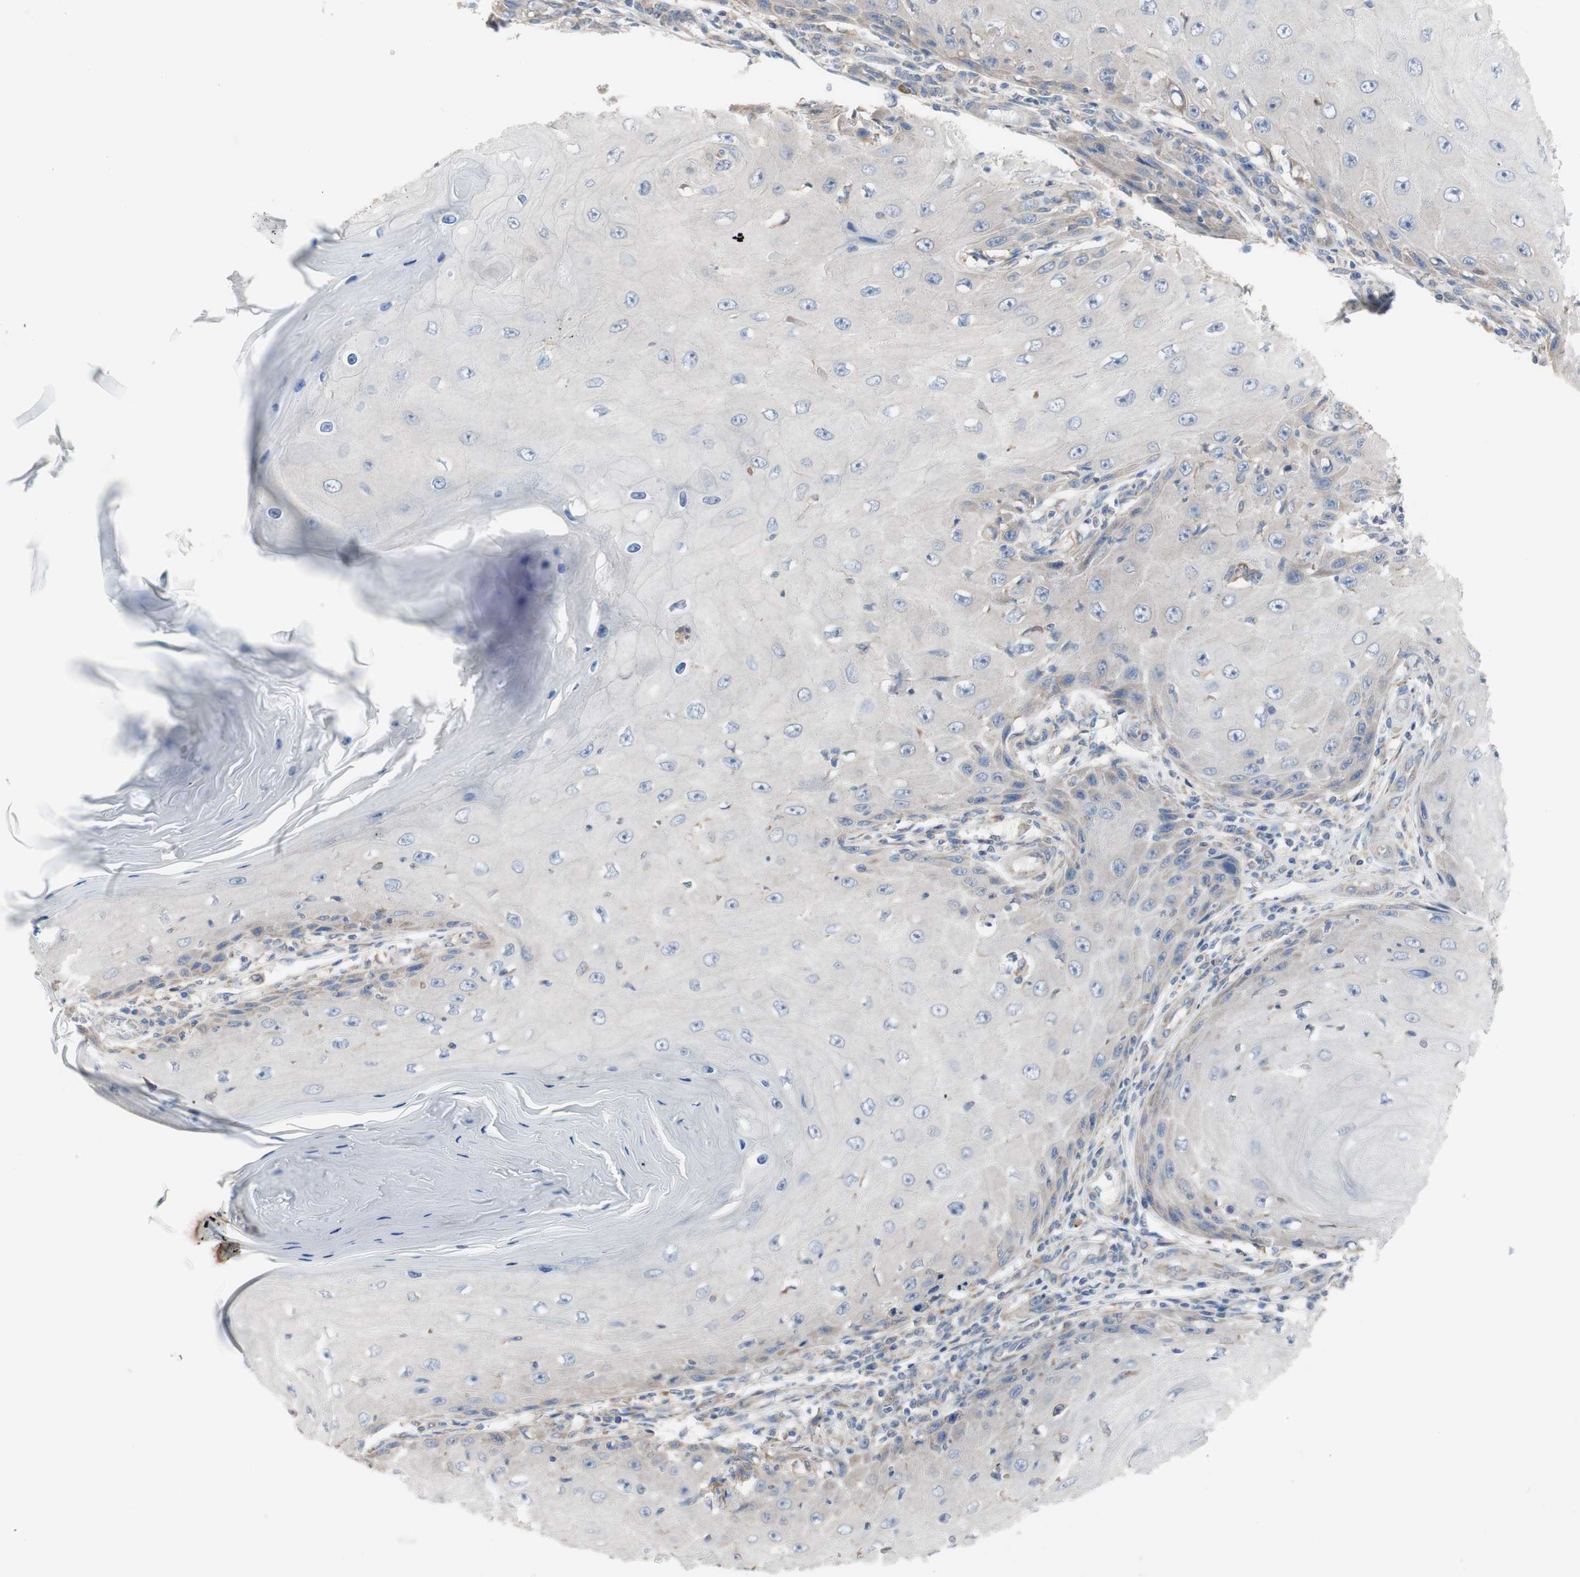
{"staining": {"intensity": "weak", "quantity": "<25%", "location": "cytoplasmic/membranous"}, "tissue": "skin cancer", "cell_type": "Tumor cells", "image_type": "cancer", "snomed": [{"axis": "morphology", "description": "Squamous cell carcinoma, NOS"}, {"axis": "topography", "description": "Skin"}], "caption": "Immunohistochemistry (IHC) micrograph of human skin squamous cell carcinoma stained for a protein (brown), which demonstrates no positivity in tumor cells.", "gene": "TTC14", "patient": {"sex": "female", "age": 73}}